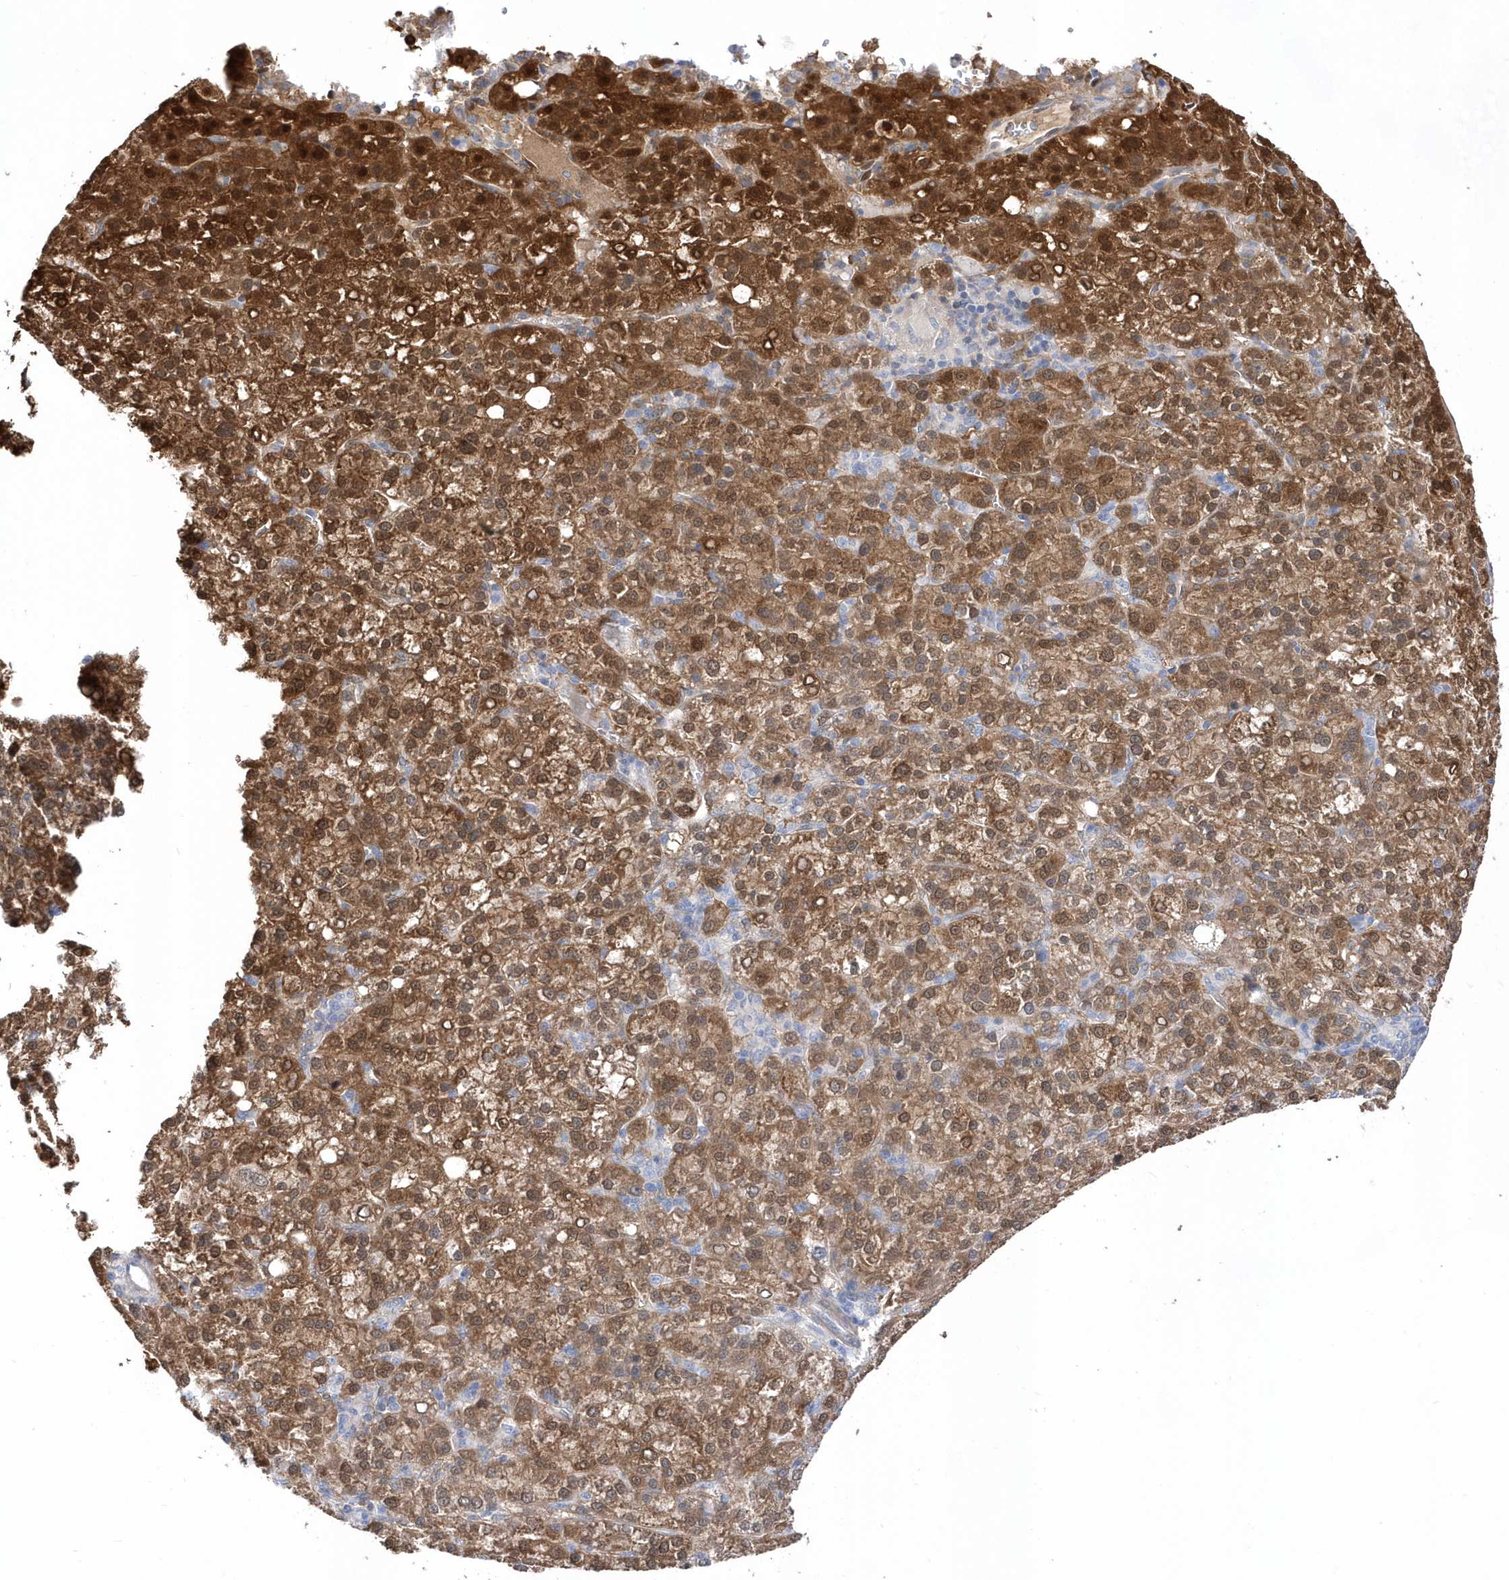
{"staining": {"intensity": "moderate", "quantity": ">75%", "location": "cytoplasmic/membranous,nuclear"}, "tissue": "liver cancer", "cell_type": "Tumor cells", "image_type": "cancer", "snomed": [{"axis": "morphology", "description": "Carcinoma, Hepatocellular, NOS"}, {"axis": "topography", "description": "Liver"}], "caption": "This photomicrograph shows IHC staining of hepatocellular carcinoma (liver), with medium moderate cytoplasmic/membranous and nuclear positivity in about >75% of tumor cells.", "gene": "BDH2", "patient": {"sex": "female", "age": 58}}